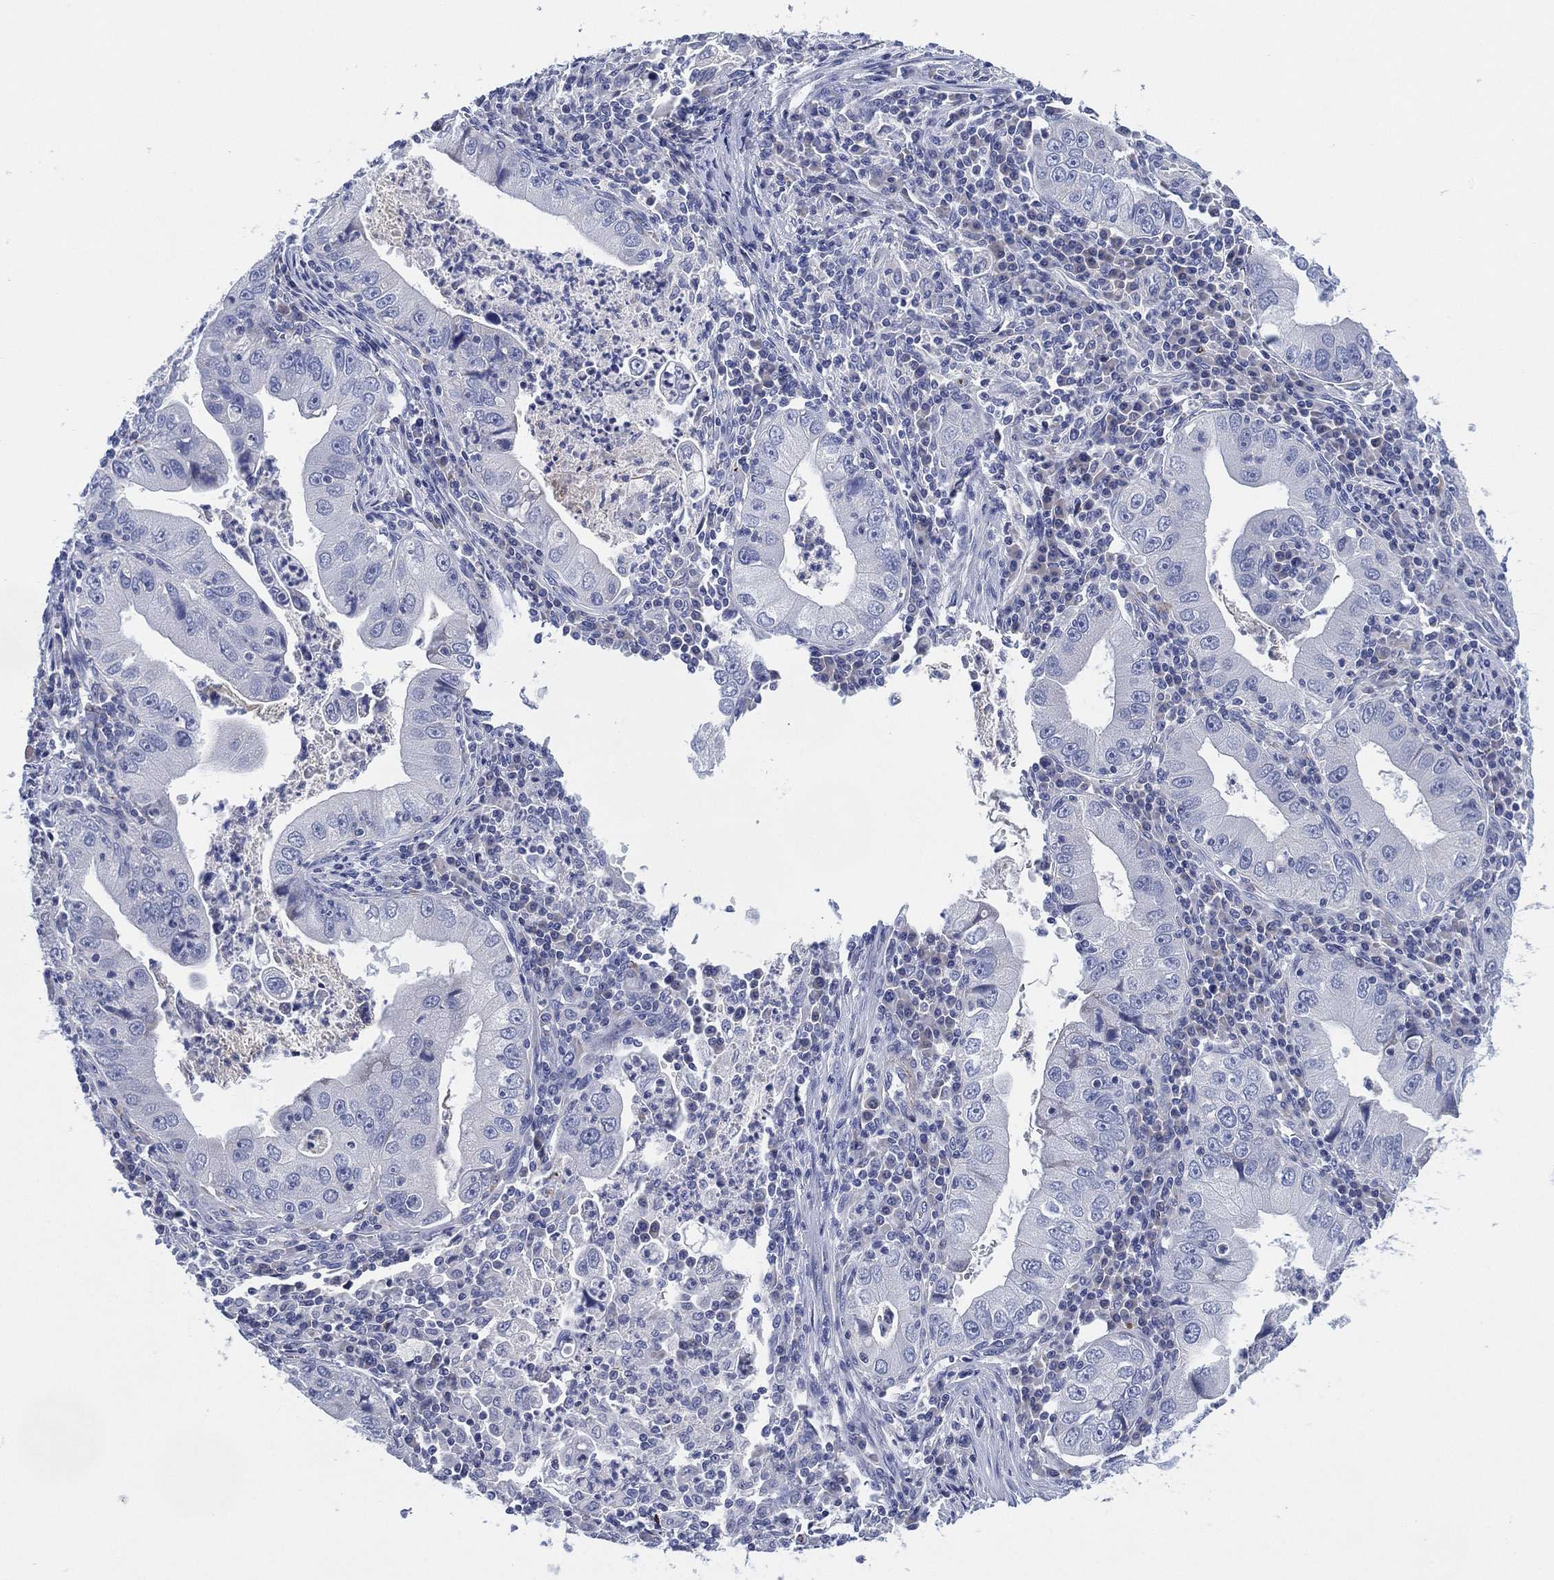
{"staining": {"intensity": "negative", "quantity": "none", "location": "none"}, "tissue": "stomach cancer", "cell_type": "Tumor cells", "image_type": "cancer", "snomed": [{"axis": "morphology", "description": "Adenocarcinoma, NOS"}, {"axis": "topography", "description": "Stomach"}], "caption": "This photomicrograph is of stomach adenocarcinoma stained with immunohistochemistry to label a protein in brown with the nuclei are counter-stained blue. There is no expression in tumor cells.", "gene": "ADAD2", "patient": {"sex": "male", "age": 76}}